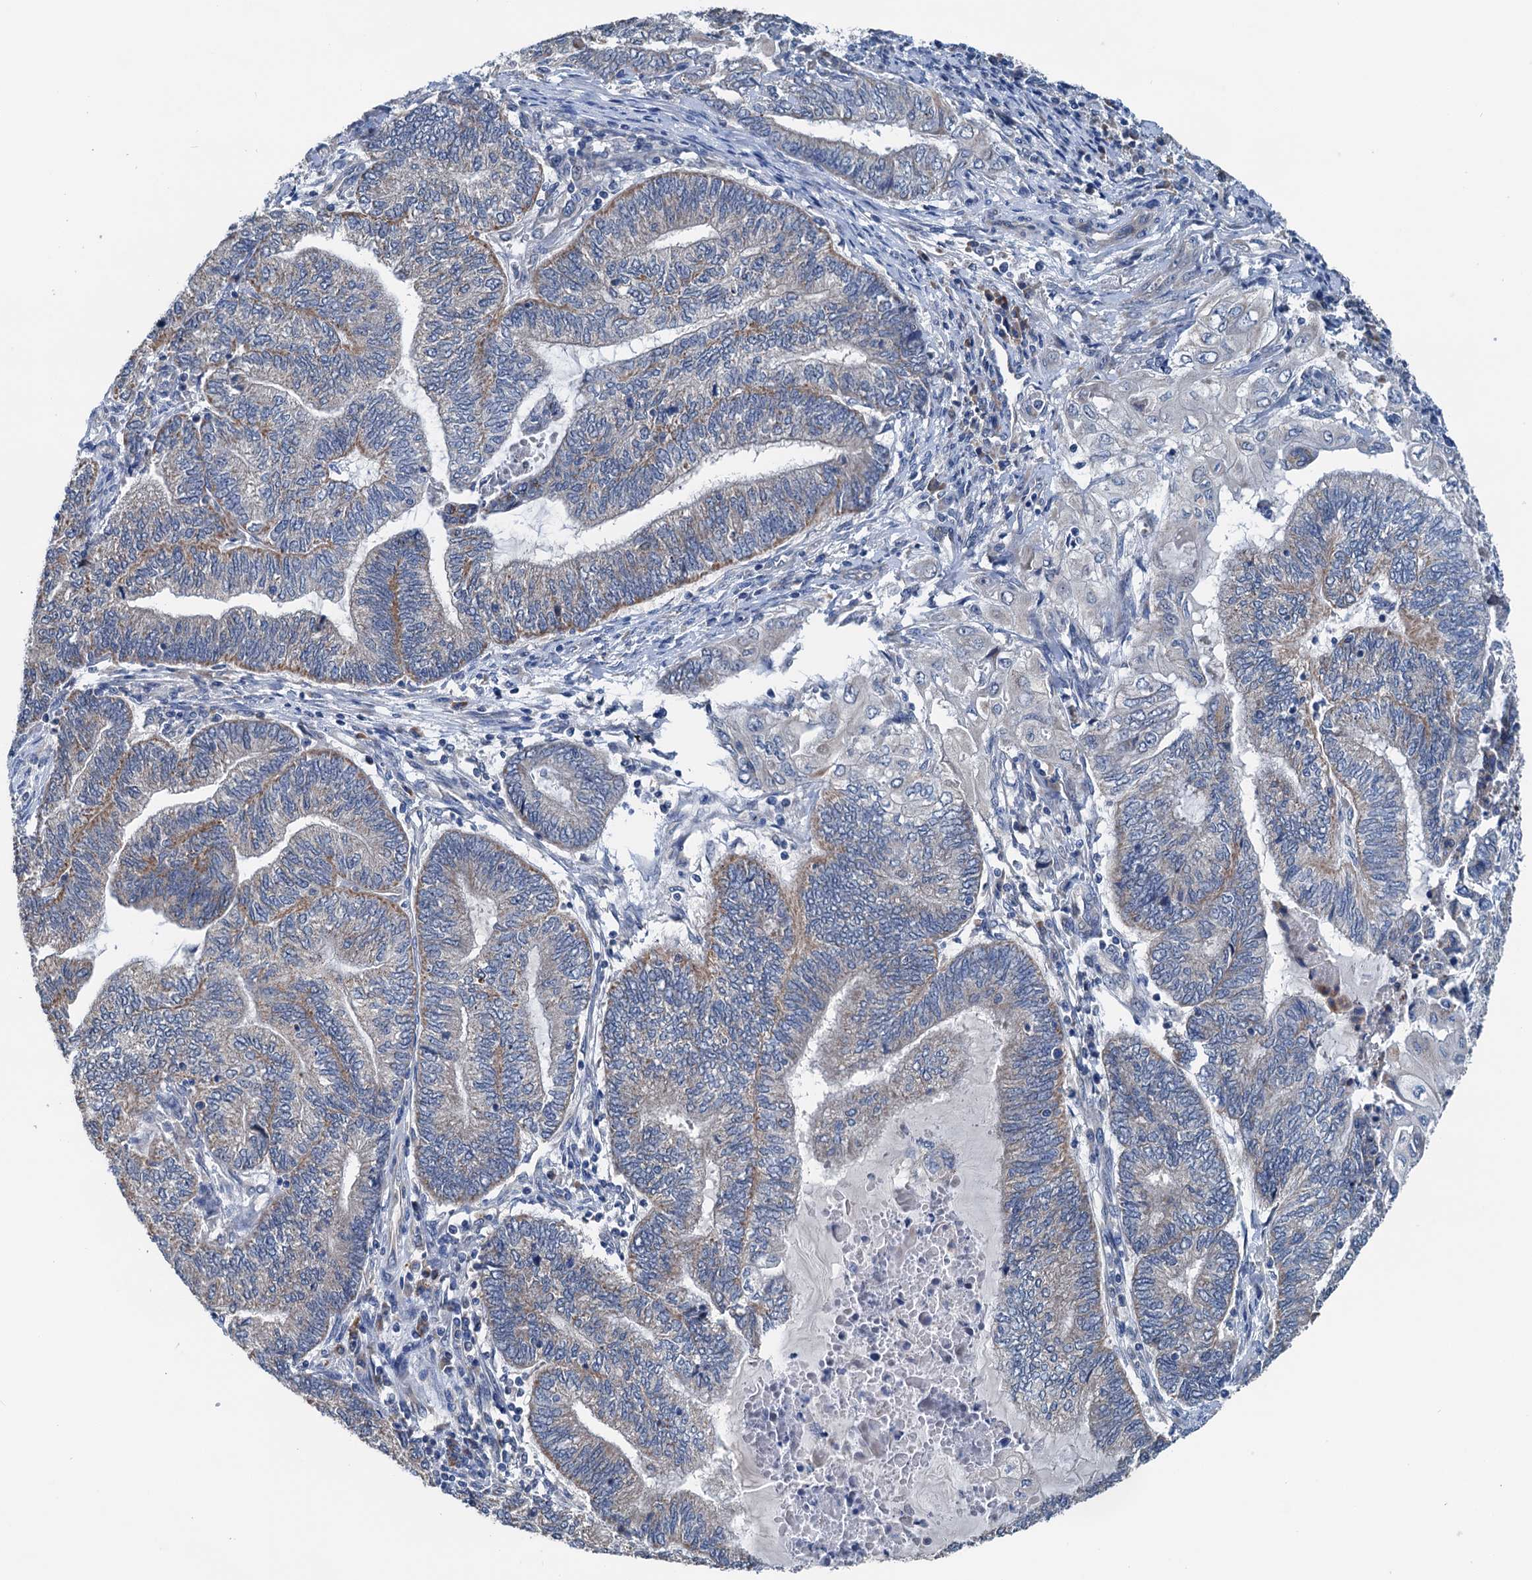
{"staining": {"intensity": "weak", "quantity": "25%-75%", "location": "cytoplasmic/membranous"}, "tissue": "endometrial cancer", "cell_type": "Tumor cells", "image_type": "cancer", "snomed": [{"axis": "morphology", "description": "Adenocarcinoma, NOS"}, {"axis": "topography", "description": "Uterus"}, {"axis": "topography", "description": "Endometrium"}], "caption": "DAB (3,3'-diaminobenzidine) immunohistochemical staining of human endometrial cancer demonstrates weak cytoplasmic/membranous protein expression in approximately 25%-75% of tumor cells.", "gene": "ELAC1", "patient": {"sex": "female", "age": 70}}